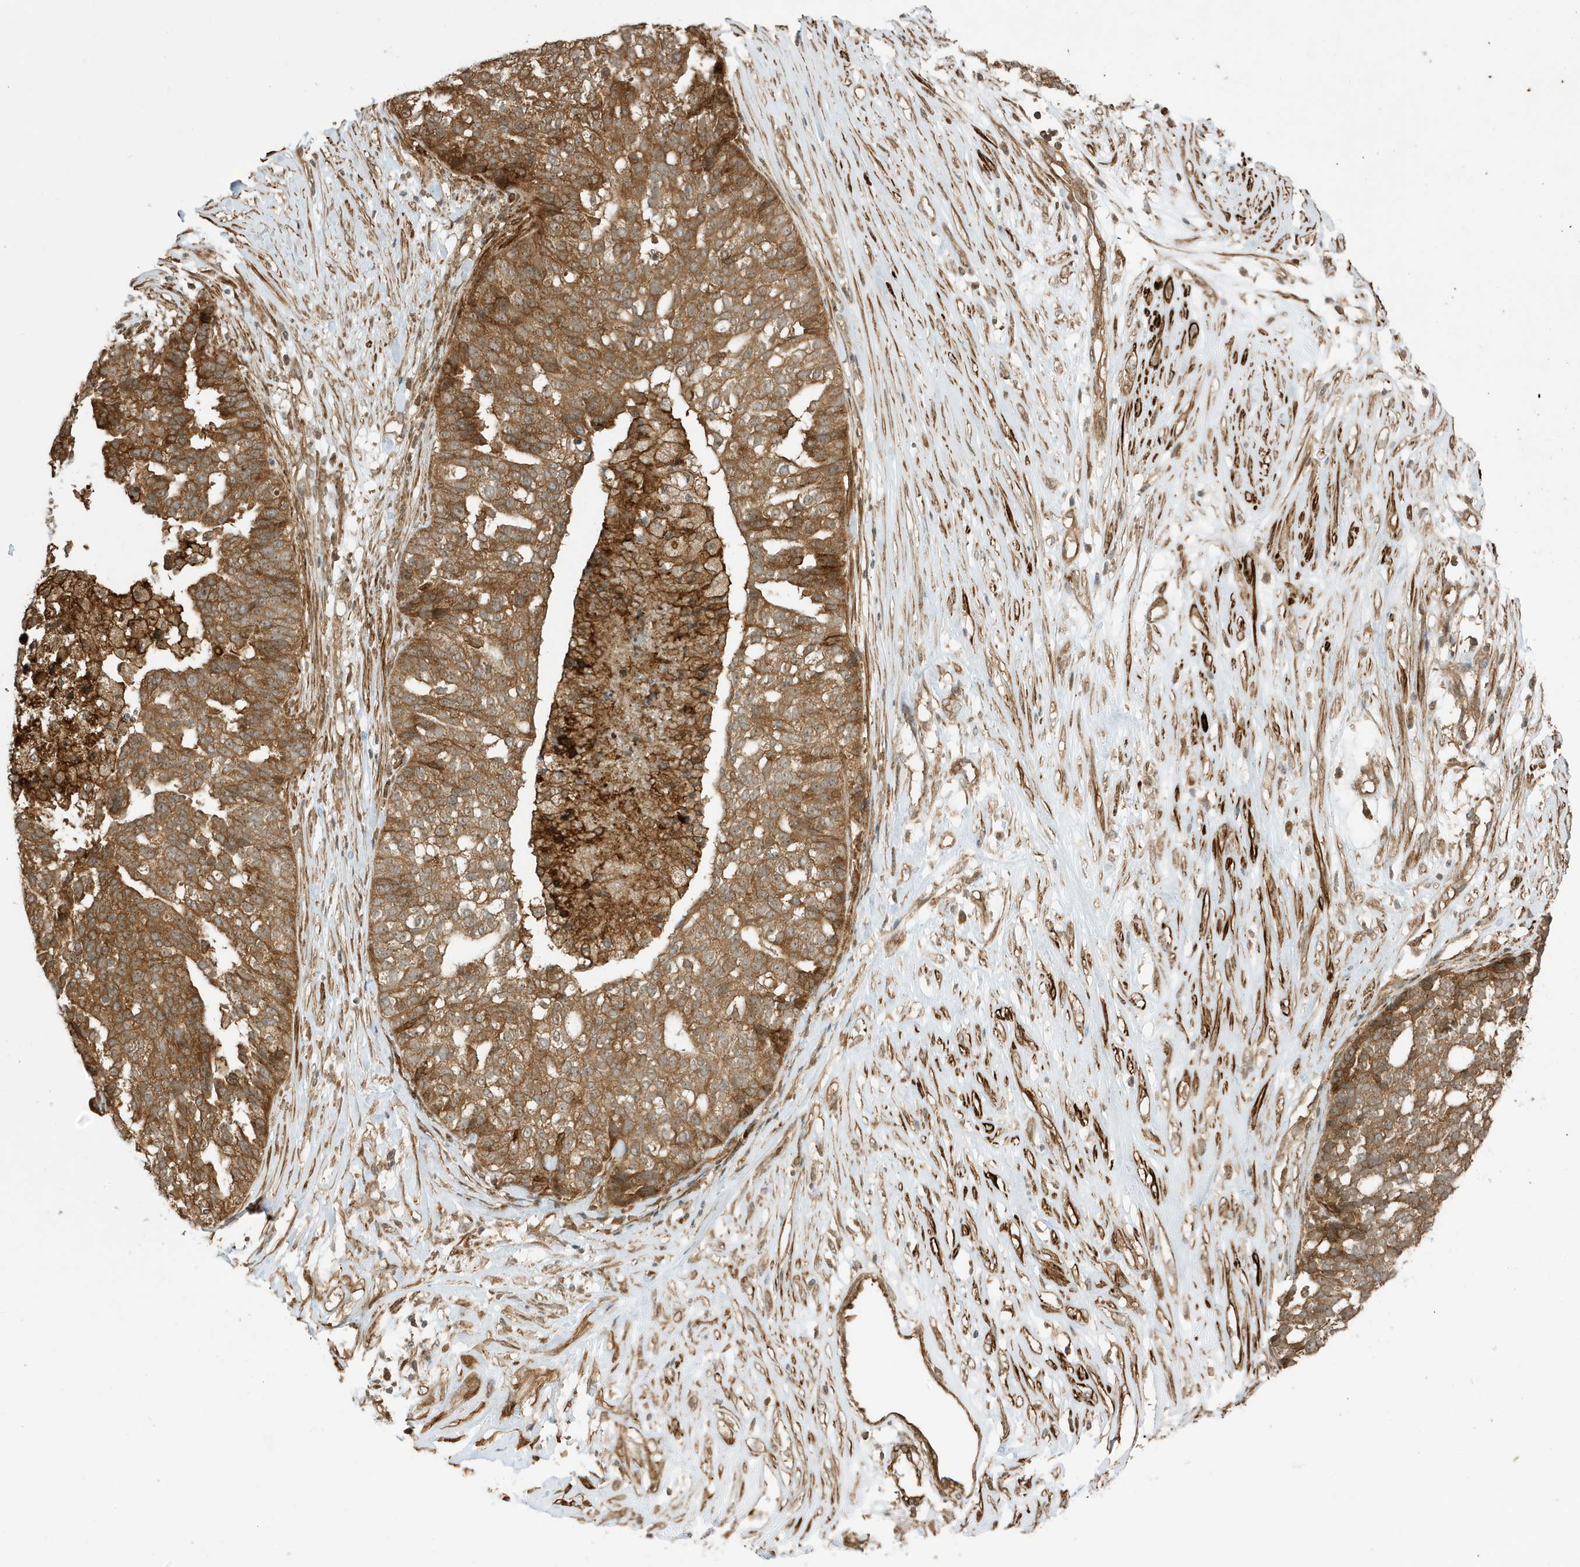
{"staining": {"intensity": "moderate", "quantity": ">75%", "location": "cytoplasmic/membranous"}, "tissue": "ovarian cancer", "cell_type": "Tumor cells", "image_type": "cancer", "snomed": [{"axis": "morphology", "description": "Cystadenocarcinoma, serous, NOS"}, {"axis": "topography", "description": "Ovary"}], "caption": "Human ovarian cancer stained for a protein (brown) reveals moderate cytoplasmic/membranous positive positivity in about >75% of tumor cells.", "gene": "CDC42EP3", "patient": {"sex": "female", "age": 59}}